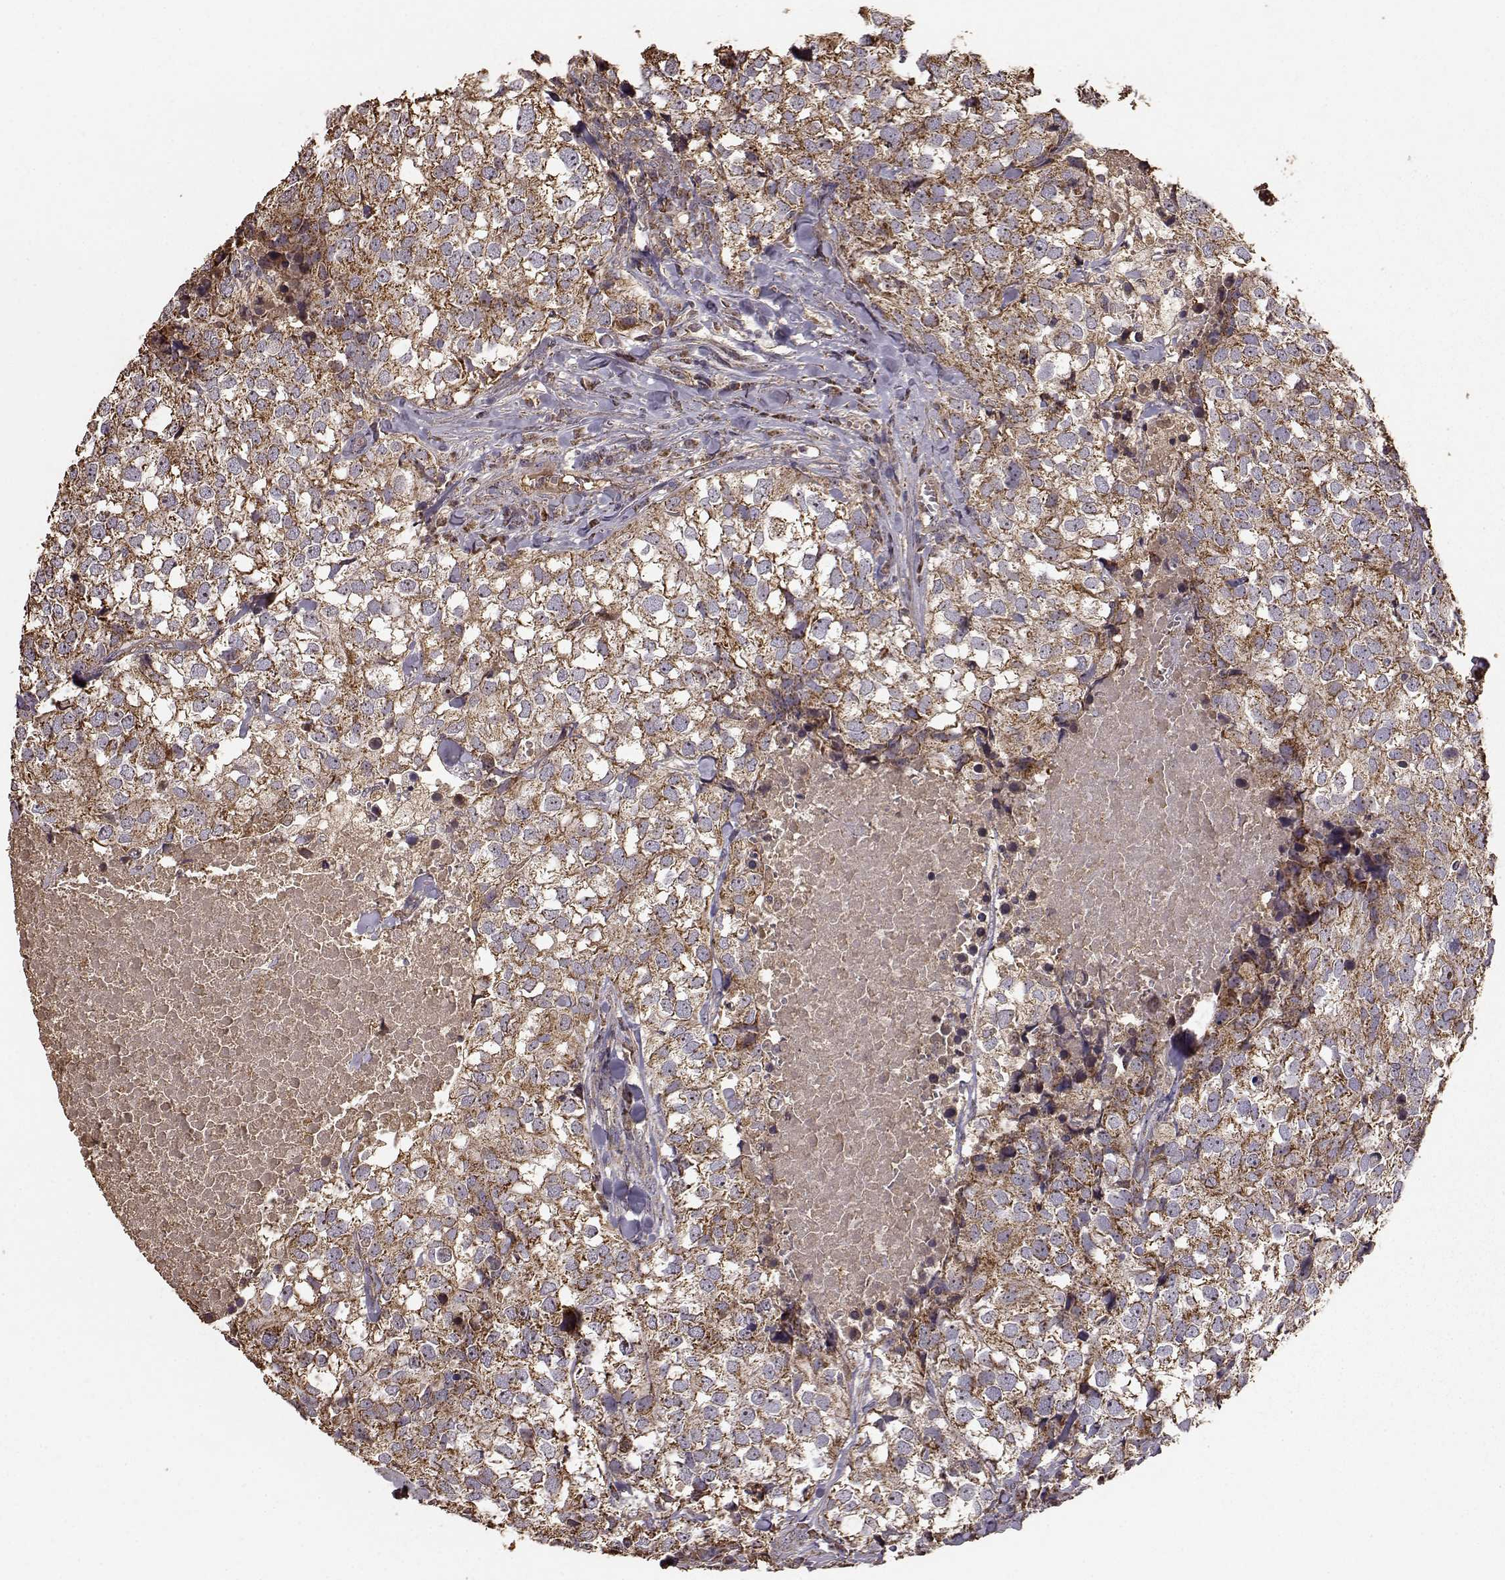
{"staining": {"intensity": "moderate", "quantity": ">75%", "location": "cytoplasmic/membranous"}, "tissue": "breast cancer", "cell_type": "Tumor cells", "image_type": "cancer", "snomed": [{"axis": "morphology", "description": "Duct carcinoma"}, {"axis": "topography", "description": "Breast"}], "caption": "A medium amount of moderate cytoplasmic/membranous positivity is appreciated in approximately >75% of tumor cells in breast cancer tissue.", "gene": "PTGES2", "patient": {"sex": "female", "age": 30}}